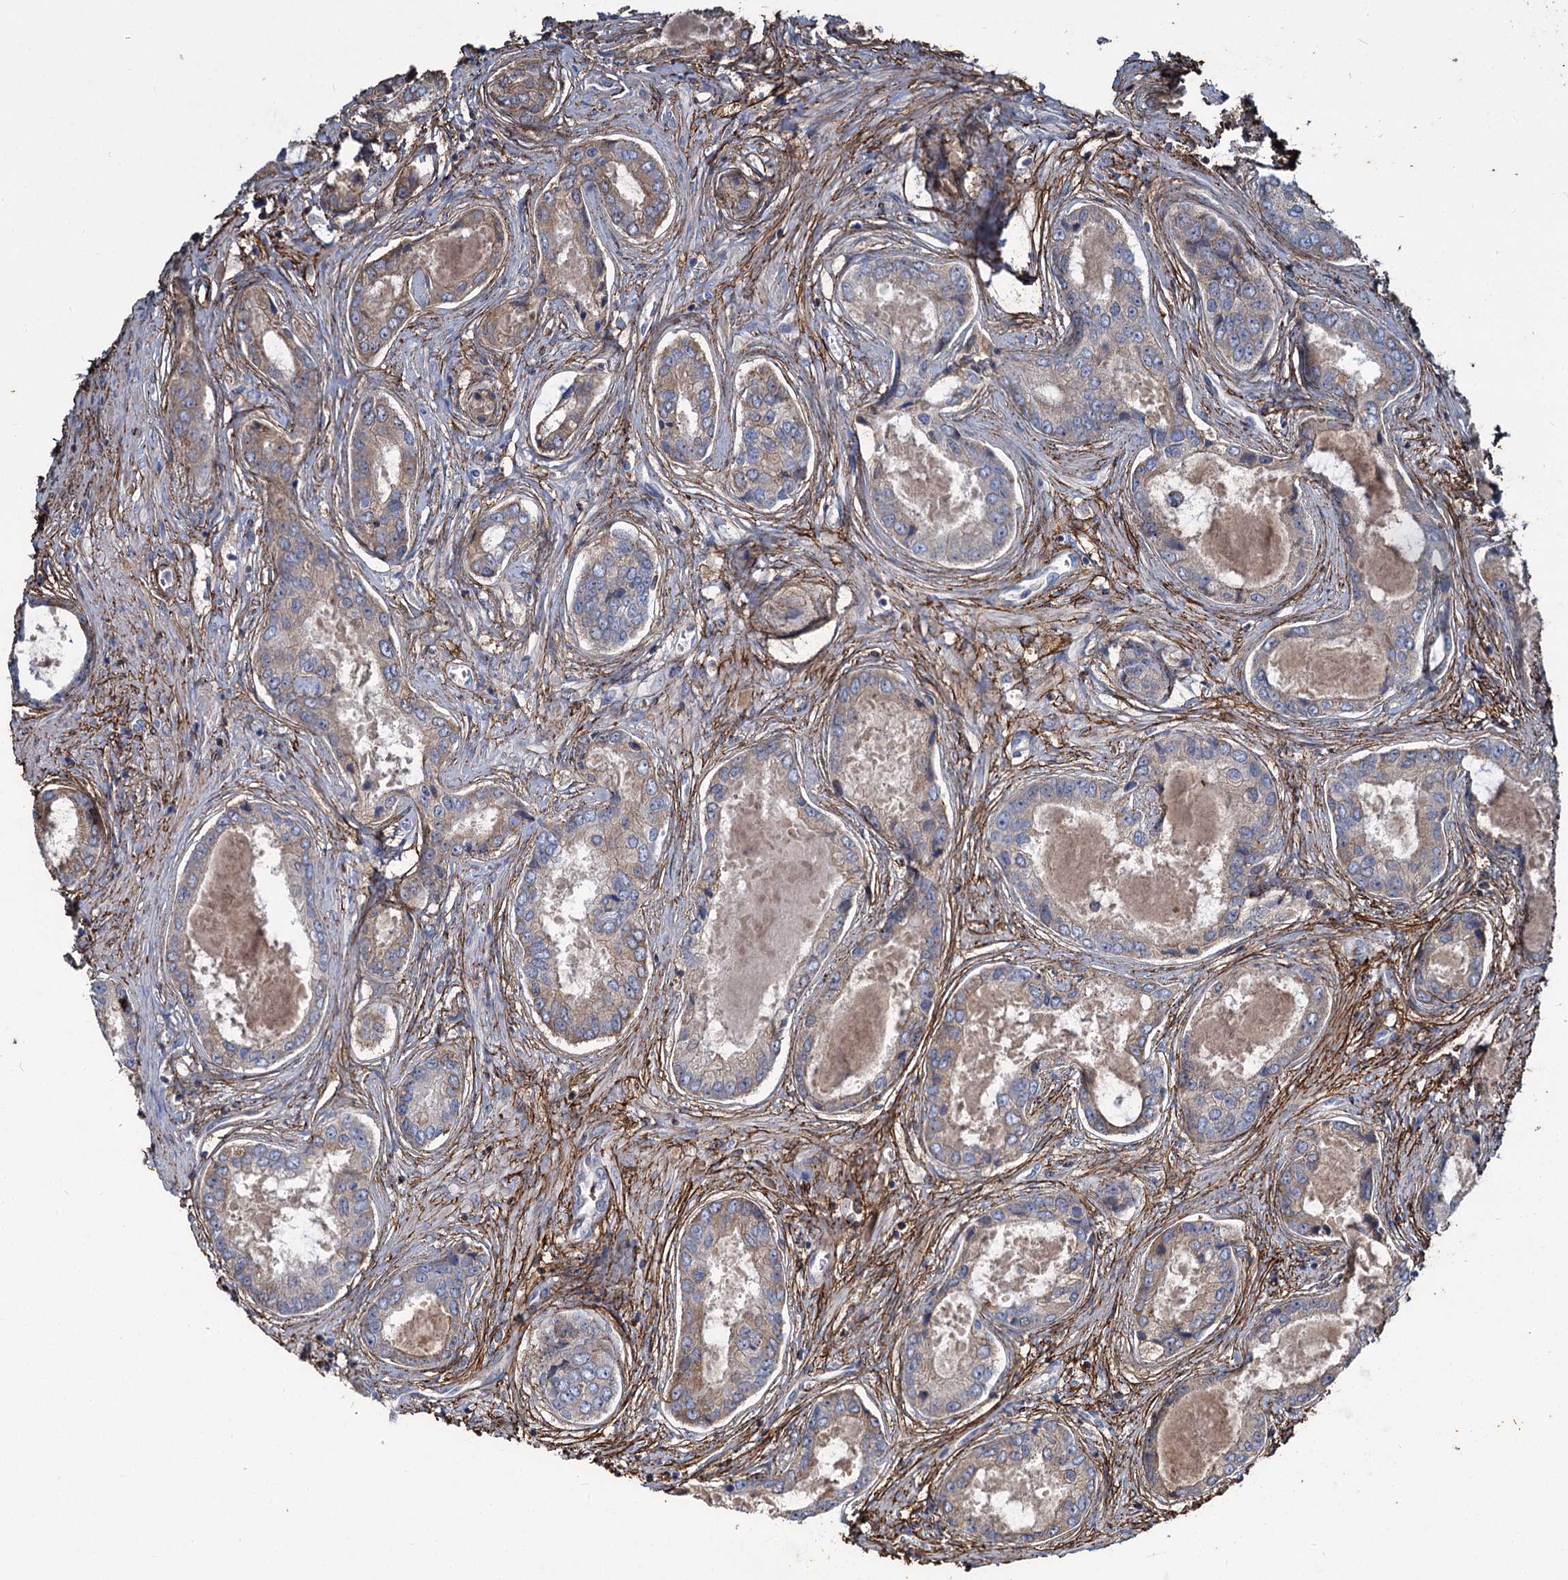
{"staining": {"intensity": "weak", "quantity": "25%-75%", "location": "cytoplasmic/membranous"}, "tissue": "prostate cancer", "cell_type": "Tumor cells", "image_type": "cancer", "snomed": [{"axis": "morphology", "description": "Adenocarcinoma, Low grade"}, {"axis": "topography", "description": "Prostate"}], "caption": "The image demonstrates staining of prostate adenocarcinoma (low-grade), revealing weak cytoplasmic/membranous protein staining (brown color) within tumor cells.", "gene": "URAD", "patient": {"sex": "male", "age": 68}}